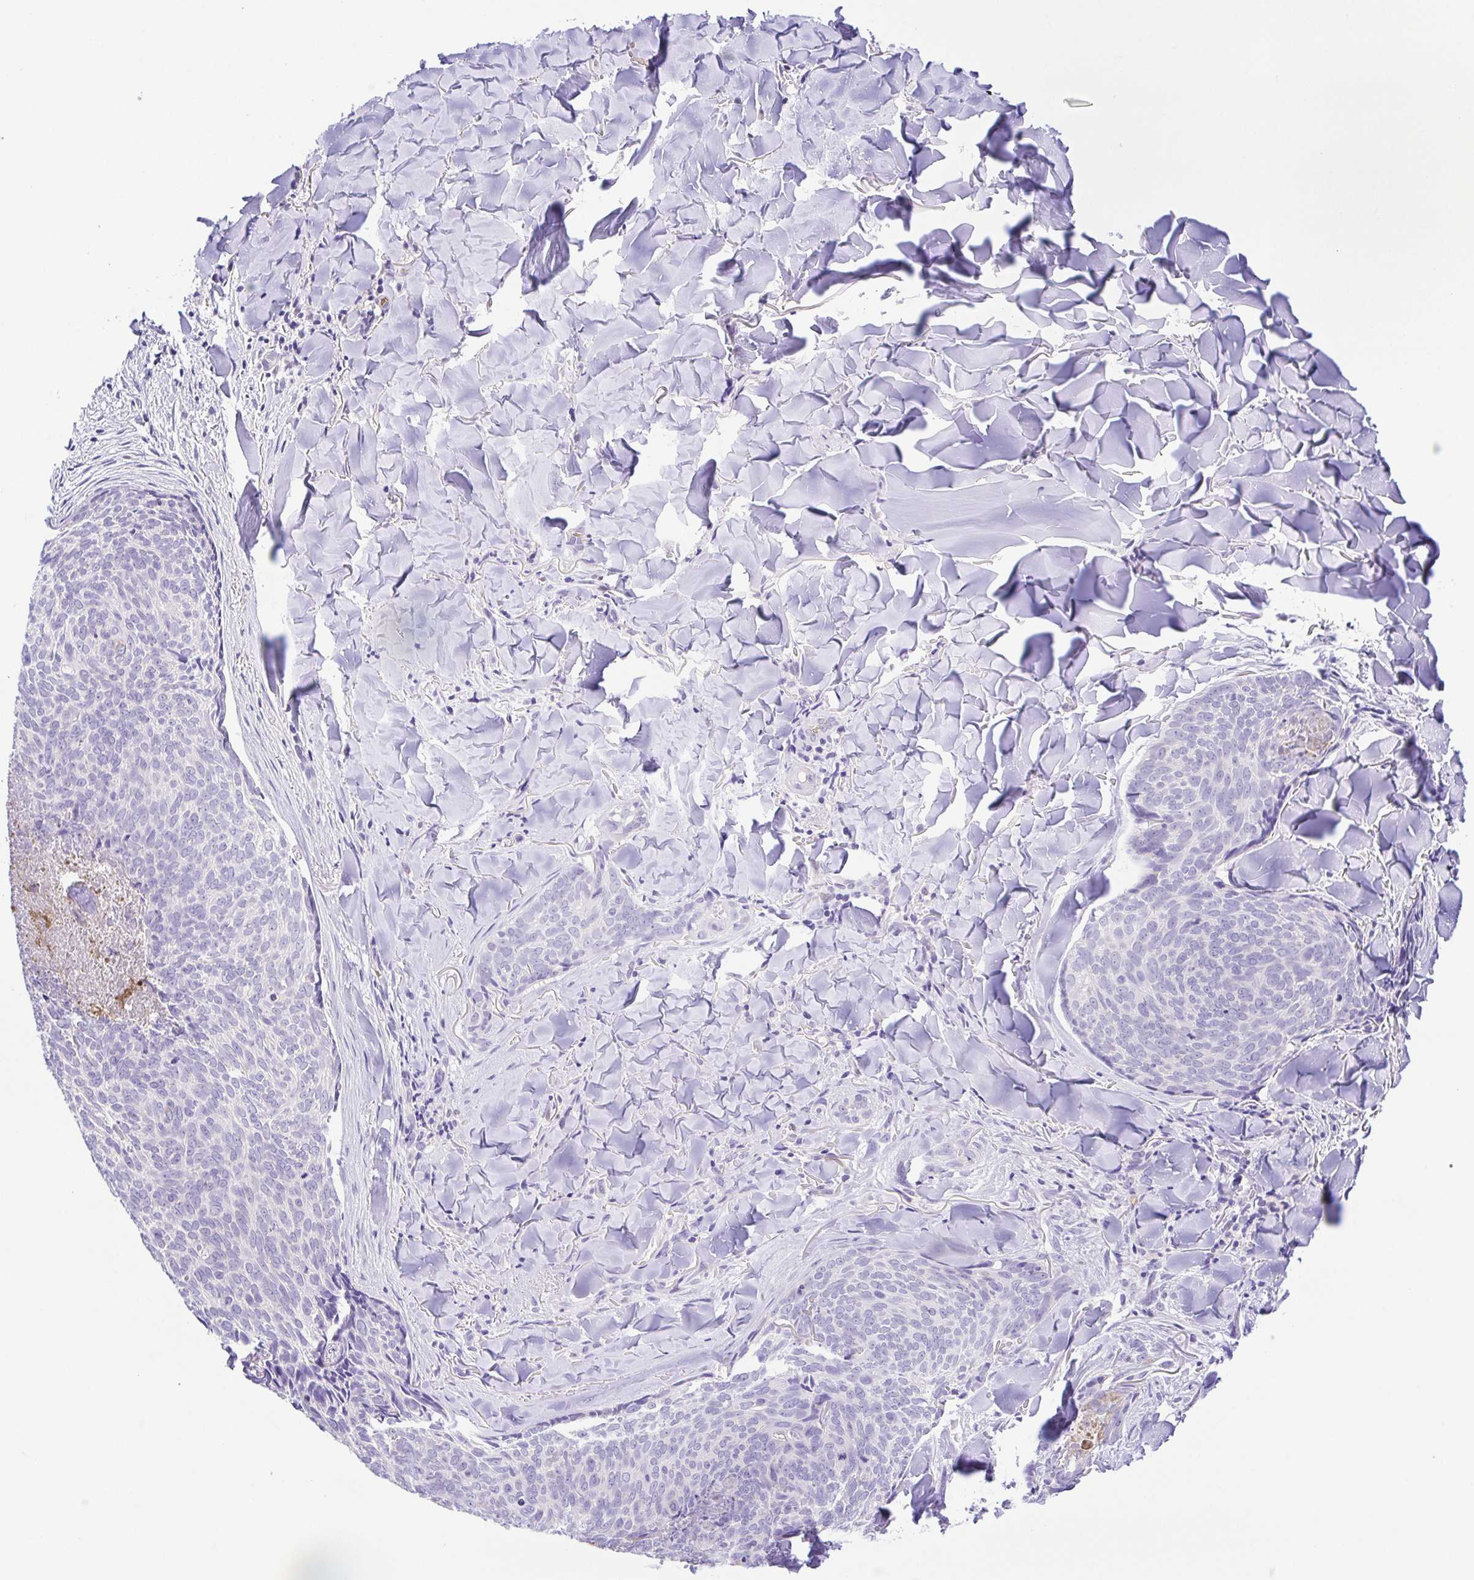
{"staining": {"intensity": "negative", "quantity": "none", "location": "none"}, "tissue": "skin cancer", "cell_type": "Tumor cells", "image_type": "cancer", "snomed": [{"axis": "morphology", "description": "Basal cell carcinoma"}, {"axis": "topography", "description": "Skin"}], "caption": "IHC micrograph of human skin cancer (basal cell carcinoma) stained for a protein (brown), which reveals no expression in tumor cells.", "gene": "EPB42", "patient": {"sex": "female", "age": 82}}